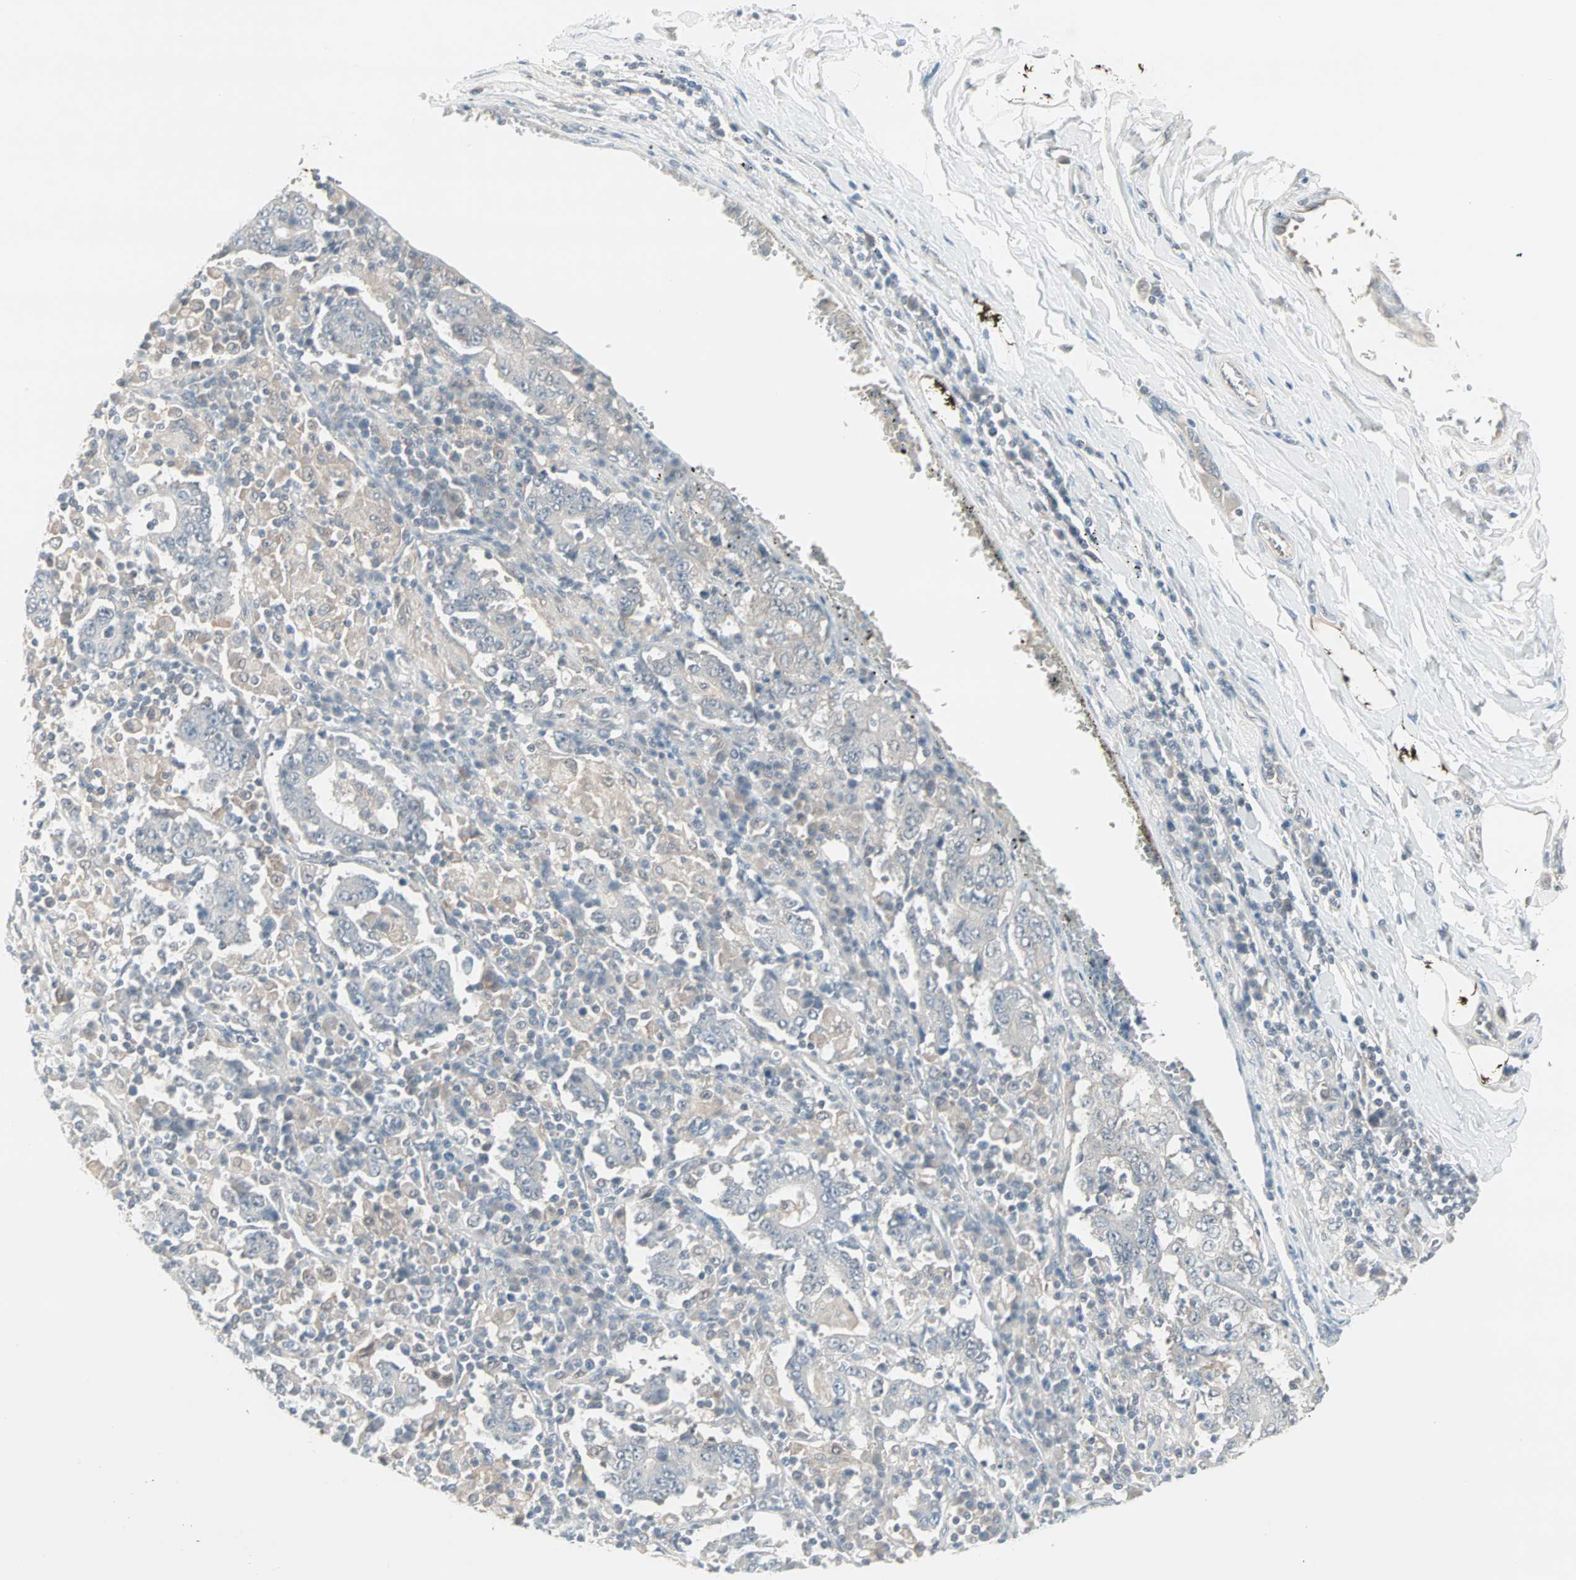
{"staining": {"intensity": "negative", "quantity": "none", "location": "none"}, "tissue": "stomach cancer", "cell_type": "Tumor cells", "image_type": "cancer", "snomed": [{"axis": "morphology", "description": "Normal tissue, NOS"}, {"axis": "morphology", "description": "Adenocarcinoma, NOS"}, {"axis": "topography", "description": "Stomach, upper"}, {"axis": "topography", "description": "Stomach"}], "caption": "Stomach cancer was stained to show a protein in brown. There is no significant positivity in tumor cells.", "gene": "PTPA", "patient": {"sex": "male", "age": 59}}